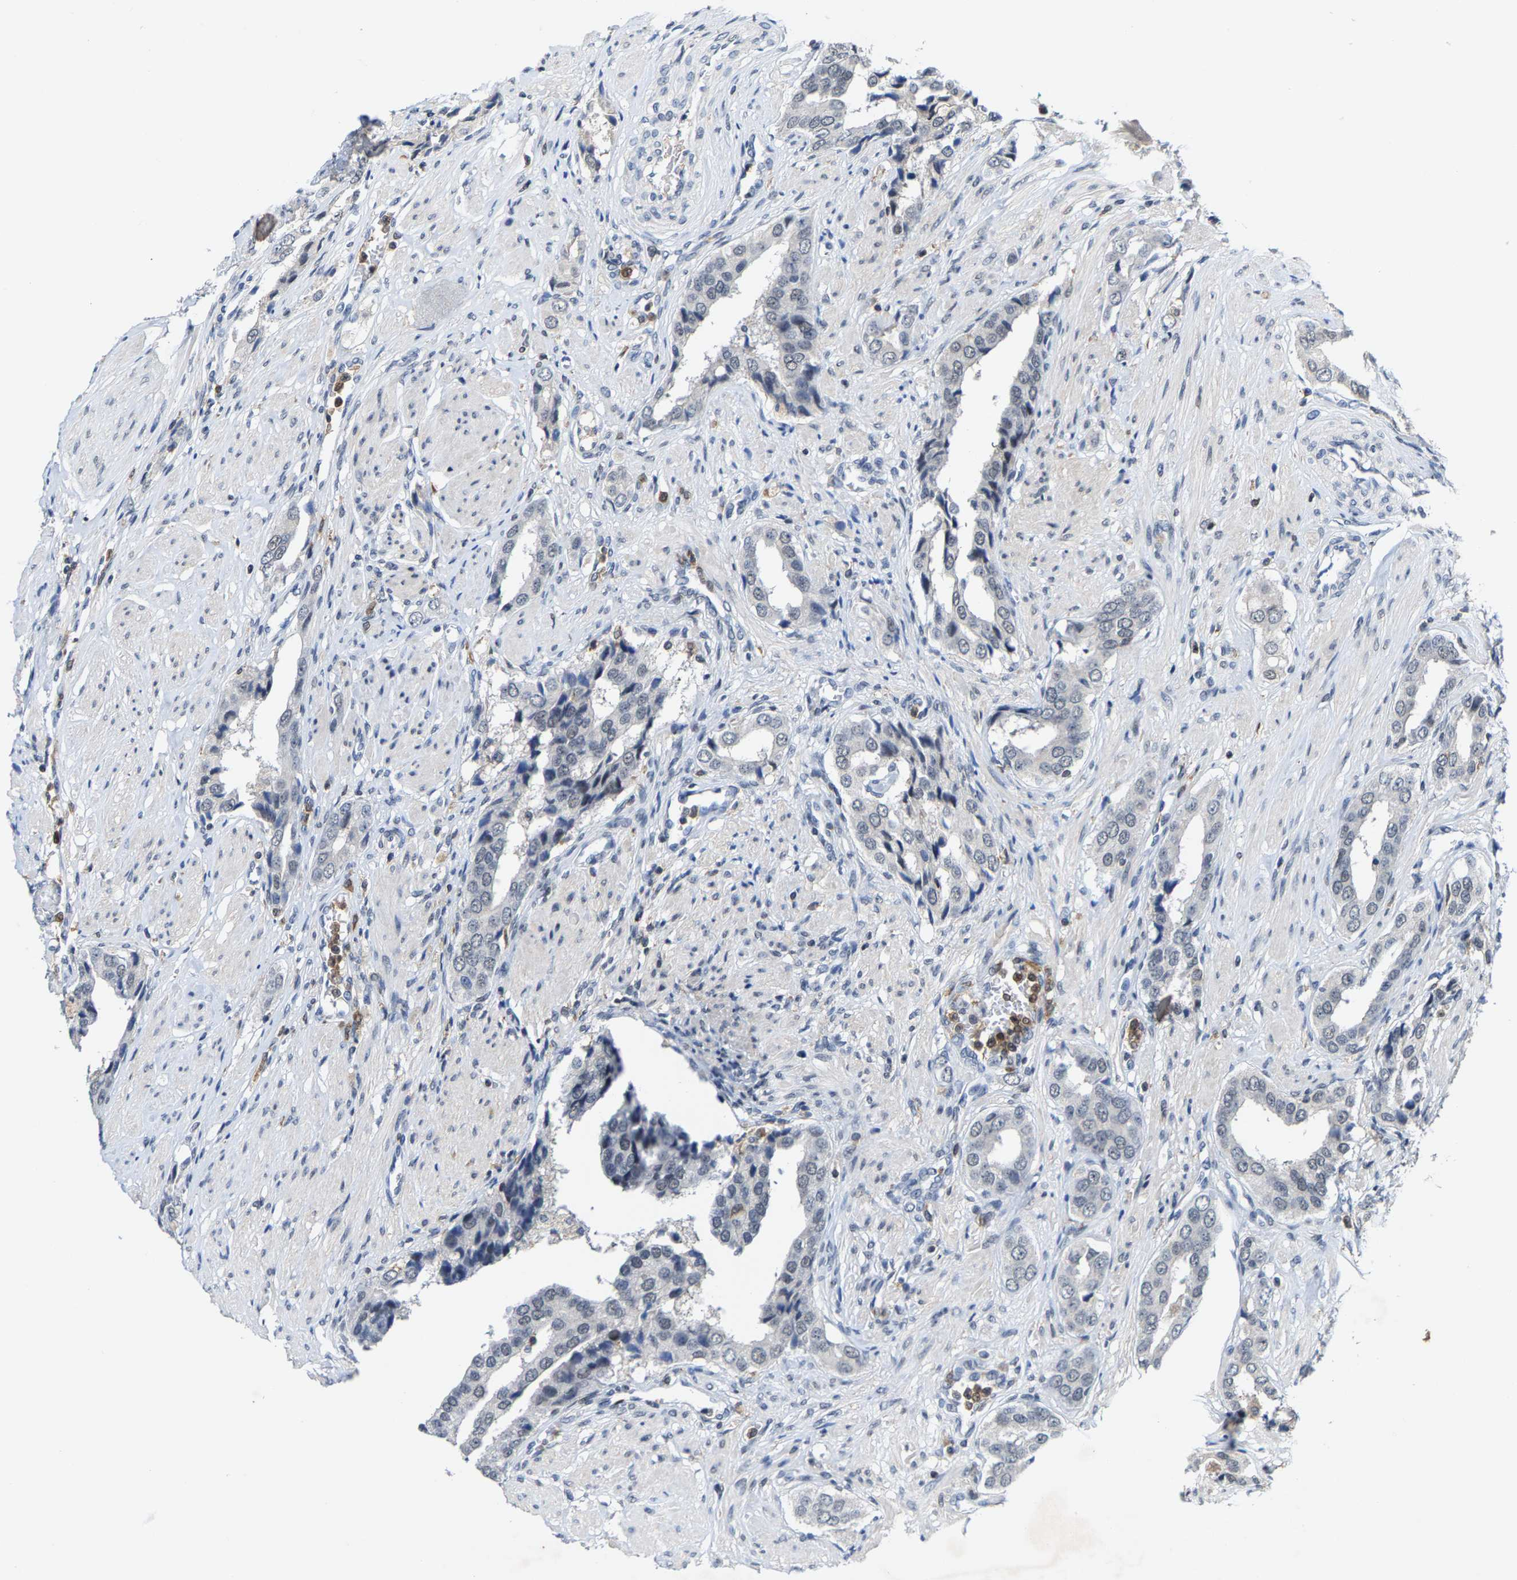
{"staining": {"intensity": "negative", "quantity": "none", "location": "none"}, "tissue": "prostate cancer", "cell_type": "Tumor cells", "image_type": "cancer", "snomed": [{"axis": "morphology", "description": "Adenocarcinoma, High grade"}, {"axis": "topography", "description": "Prostate"}], "caption": "Immunohistochemistry (IHC) photomicrograph of neoplastic tissue: human high-grade adenocarcinoma (prostate) stained with DAB reveals no significant protein expression in tumor cells.", "gene": "FGD3", "patient": {"sex": "male", "age": 52}}